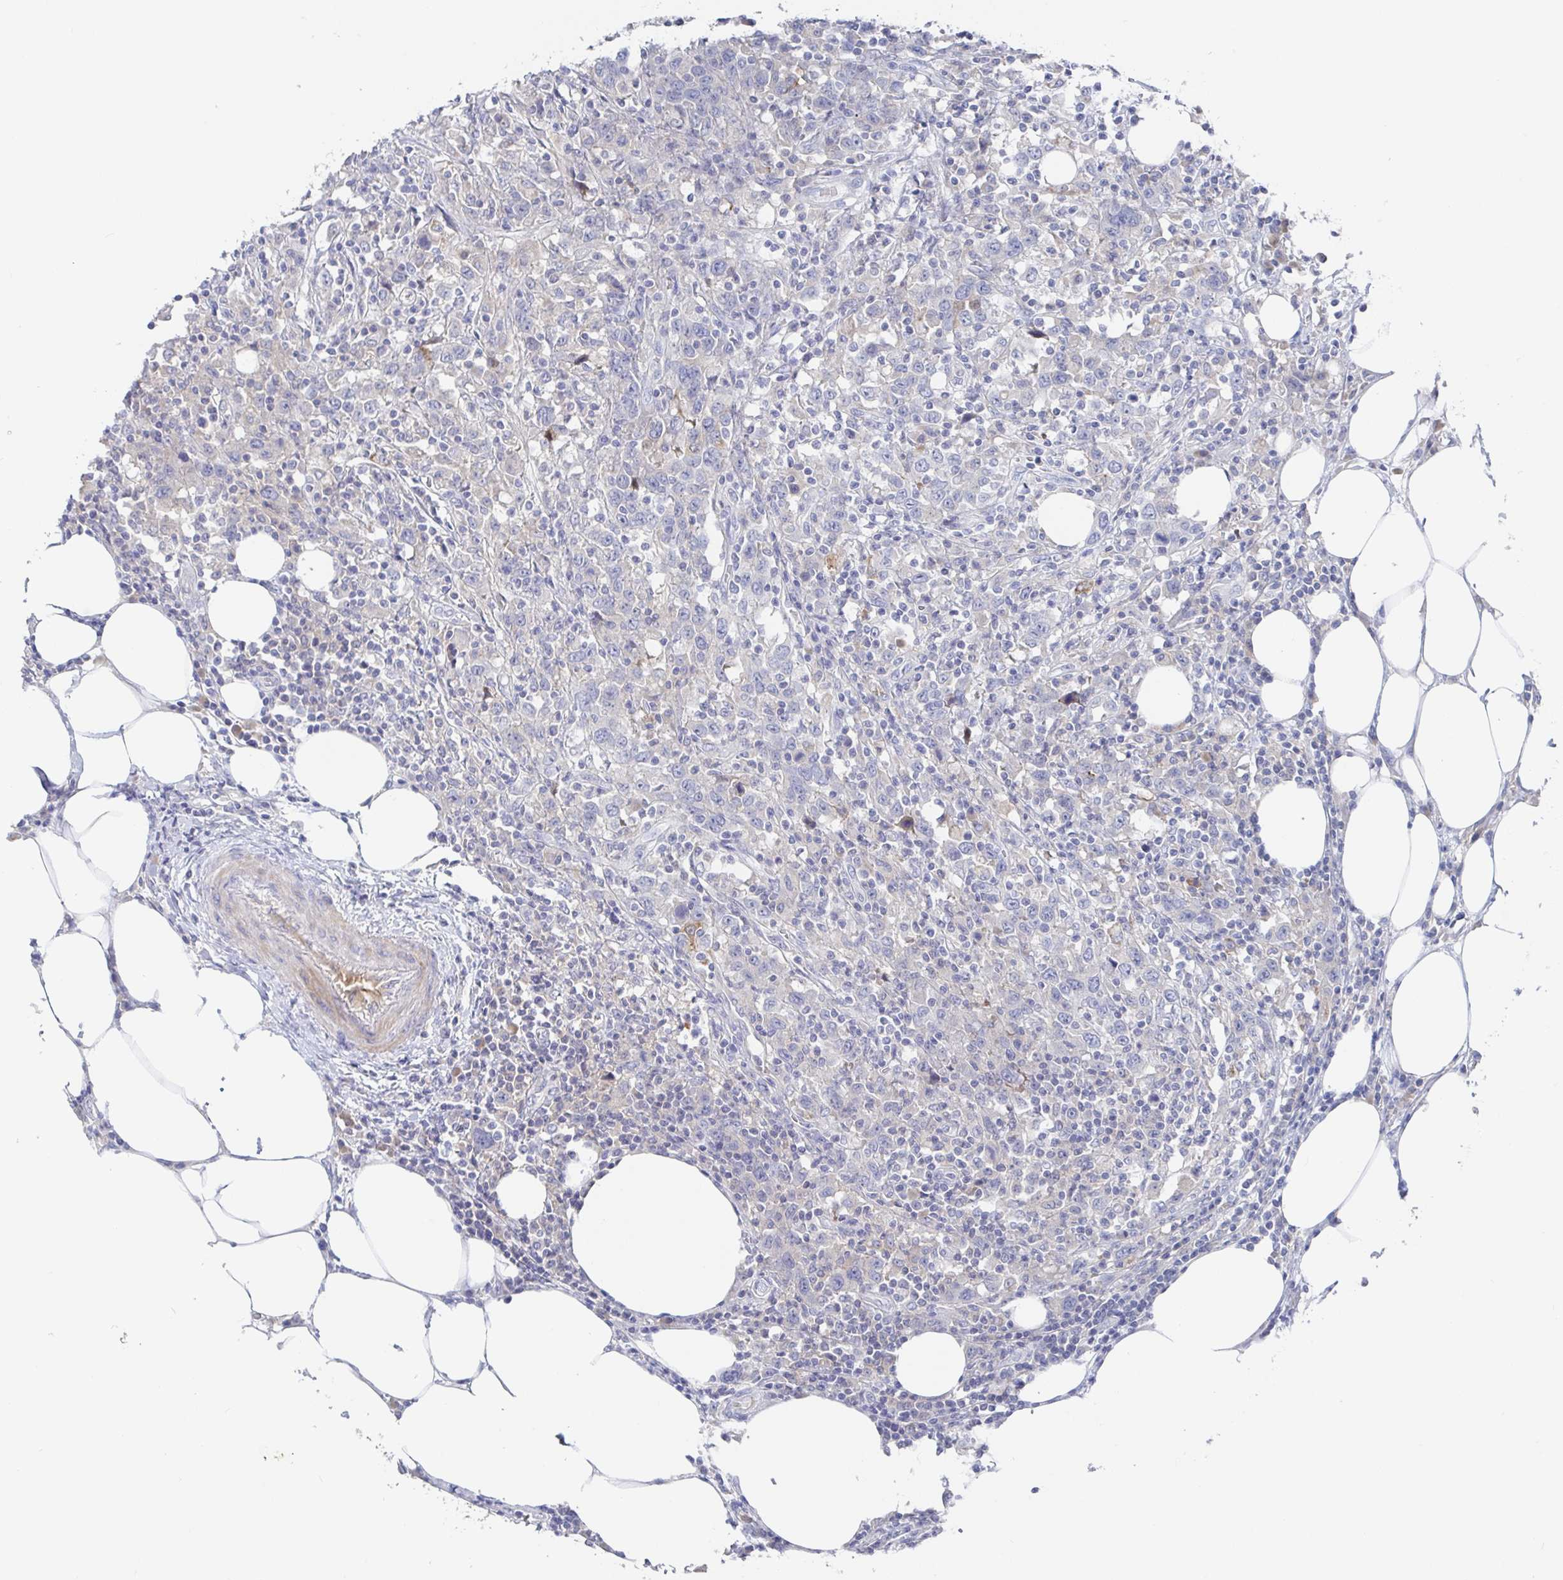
{"staining": {"intensity": "negative", "quantity": "none", "location": "none"}, "tissue": "urothelial cancer", "cell_type": "Tumor cells", "image_type": "cancer", "snomed": [{"axis": "morphology", "description": "Urothelial carcinoma, High grade"}, {"axis": "topography", "description": "Urinary bladder"}], "caption": "There is no significant staining in tumor cells of urothelial carcinoma (high-grade).", "gene": "GPR148", "patient": {"sex": "male", "age": 61}}